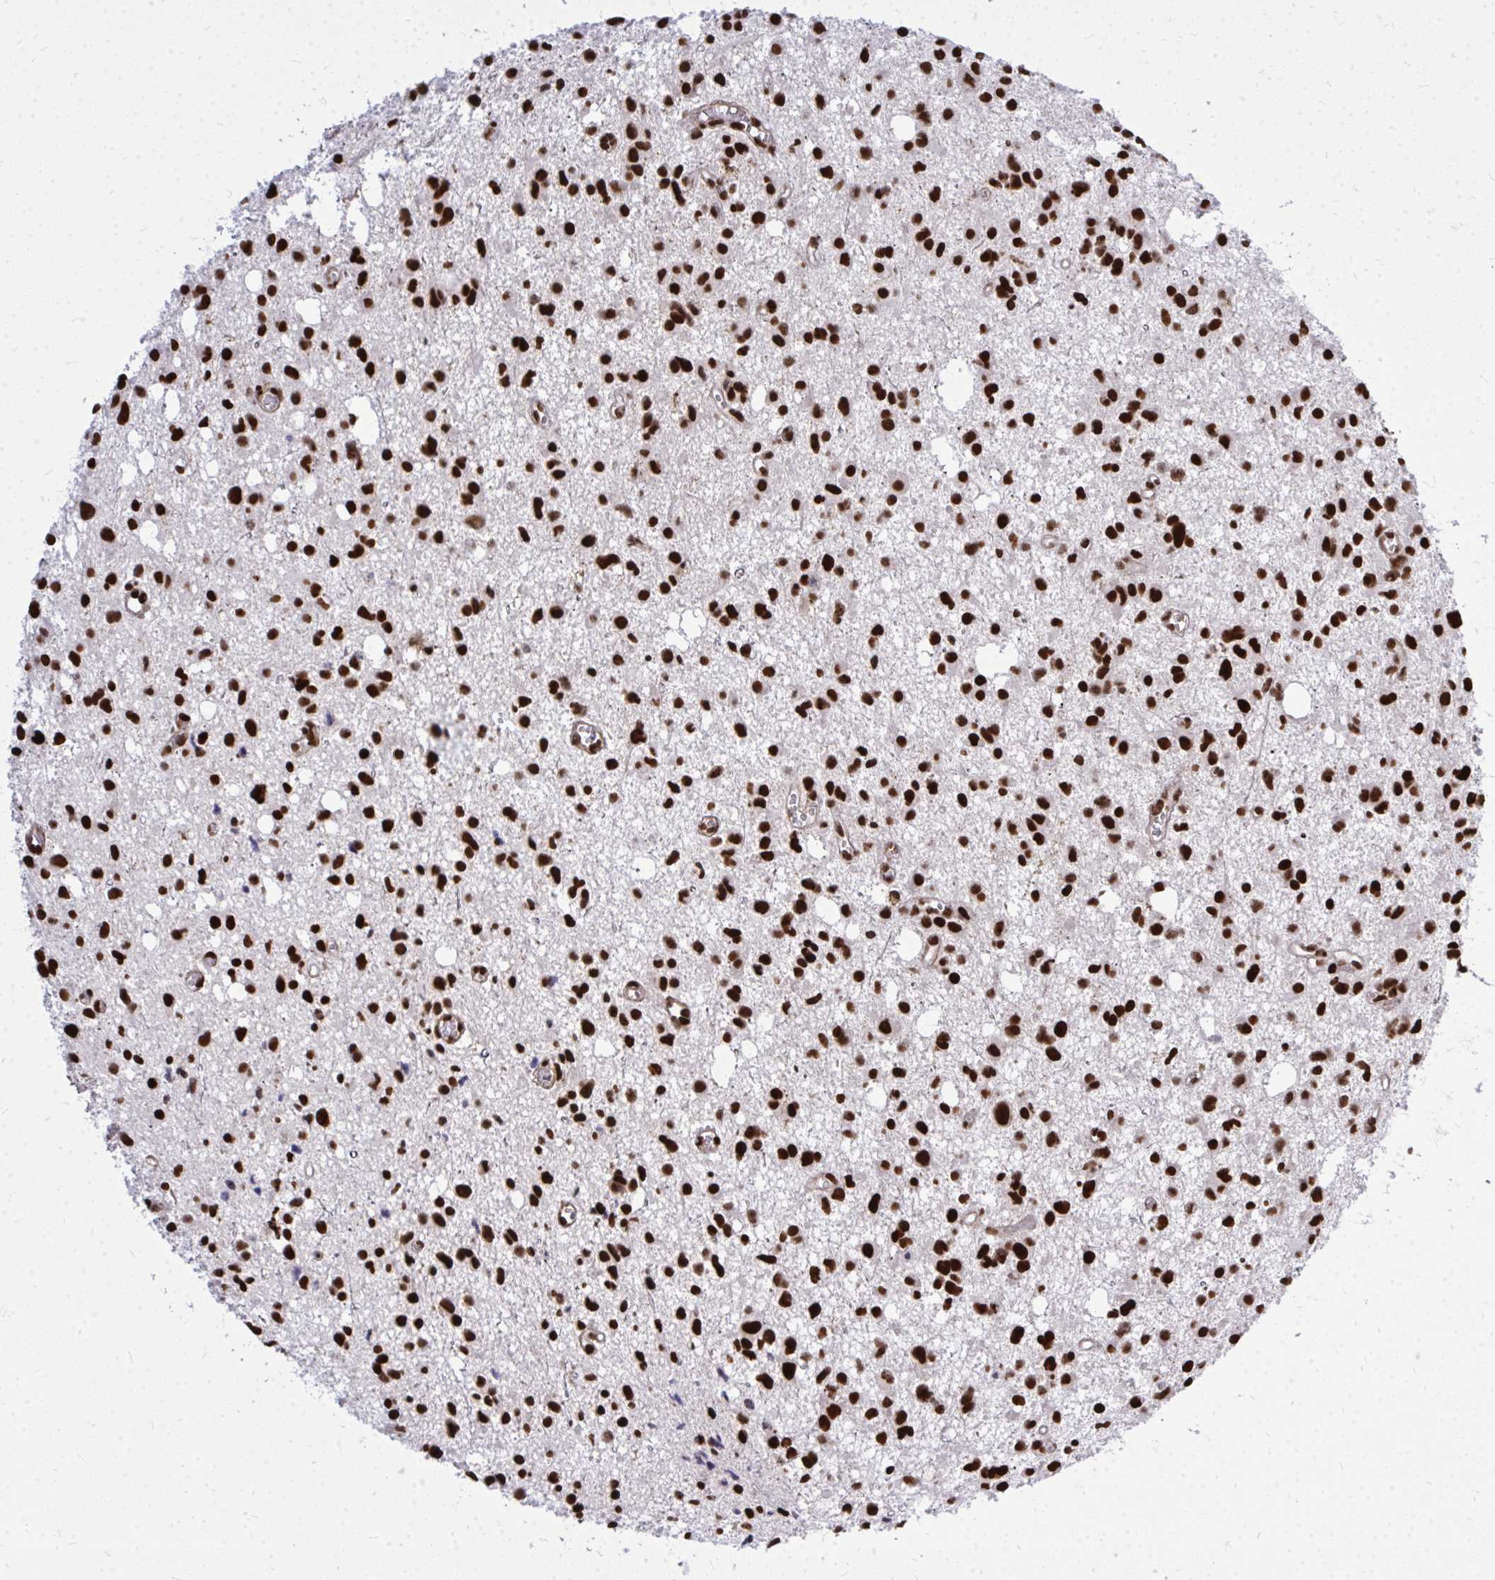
{"staining": {"intensity": "strong", "quantity": ">75%", "location": "nuclear"}, "tissue": "glioma", "cell_type": "Tumor cells", "image_type": "cancer", "snomed": [{"axis": "morphology", "description": "Glioma, malignant, High grade"}, {"axis": "topography", "description": "Brain"}], "caption": "Brown immunohistochemical staining in human glioma demonstrates strong nuclear staining in about >75% of tumor cells. (brown staining indicates protein expression, while blue staining denotes nuclei).", "gene": "TBL1Y", "patient": {"sex": "male", "age": 23}}